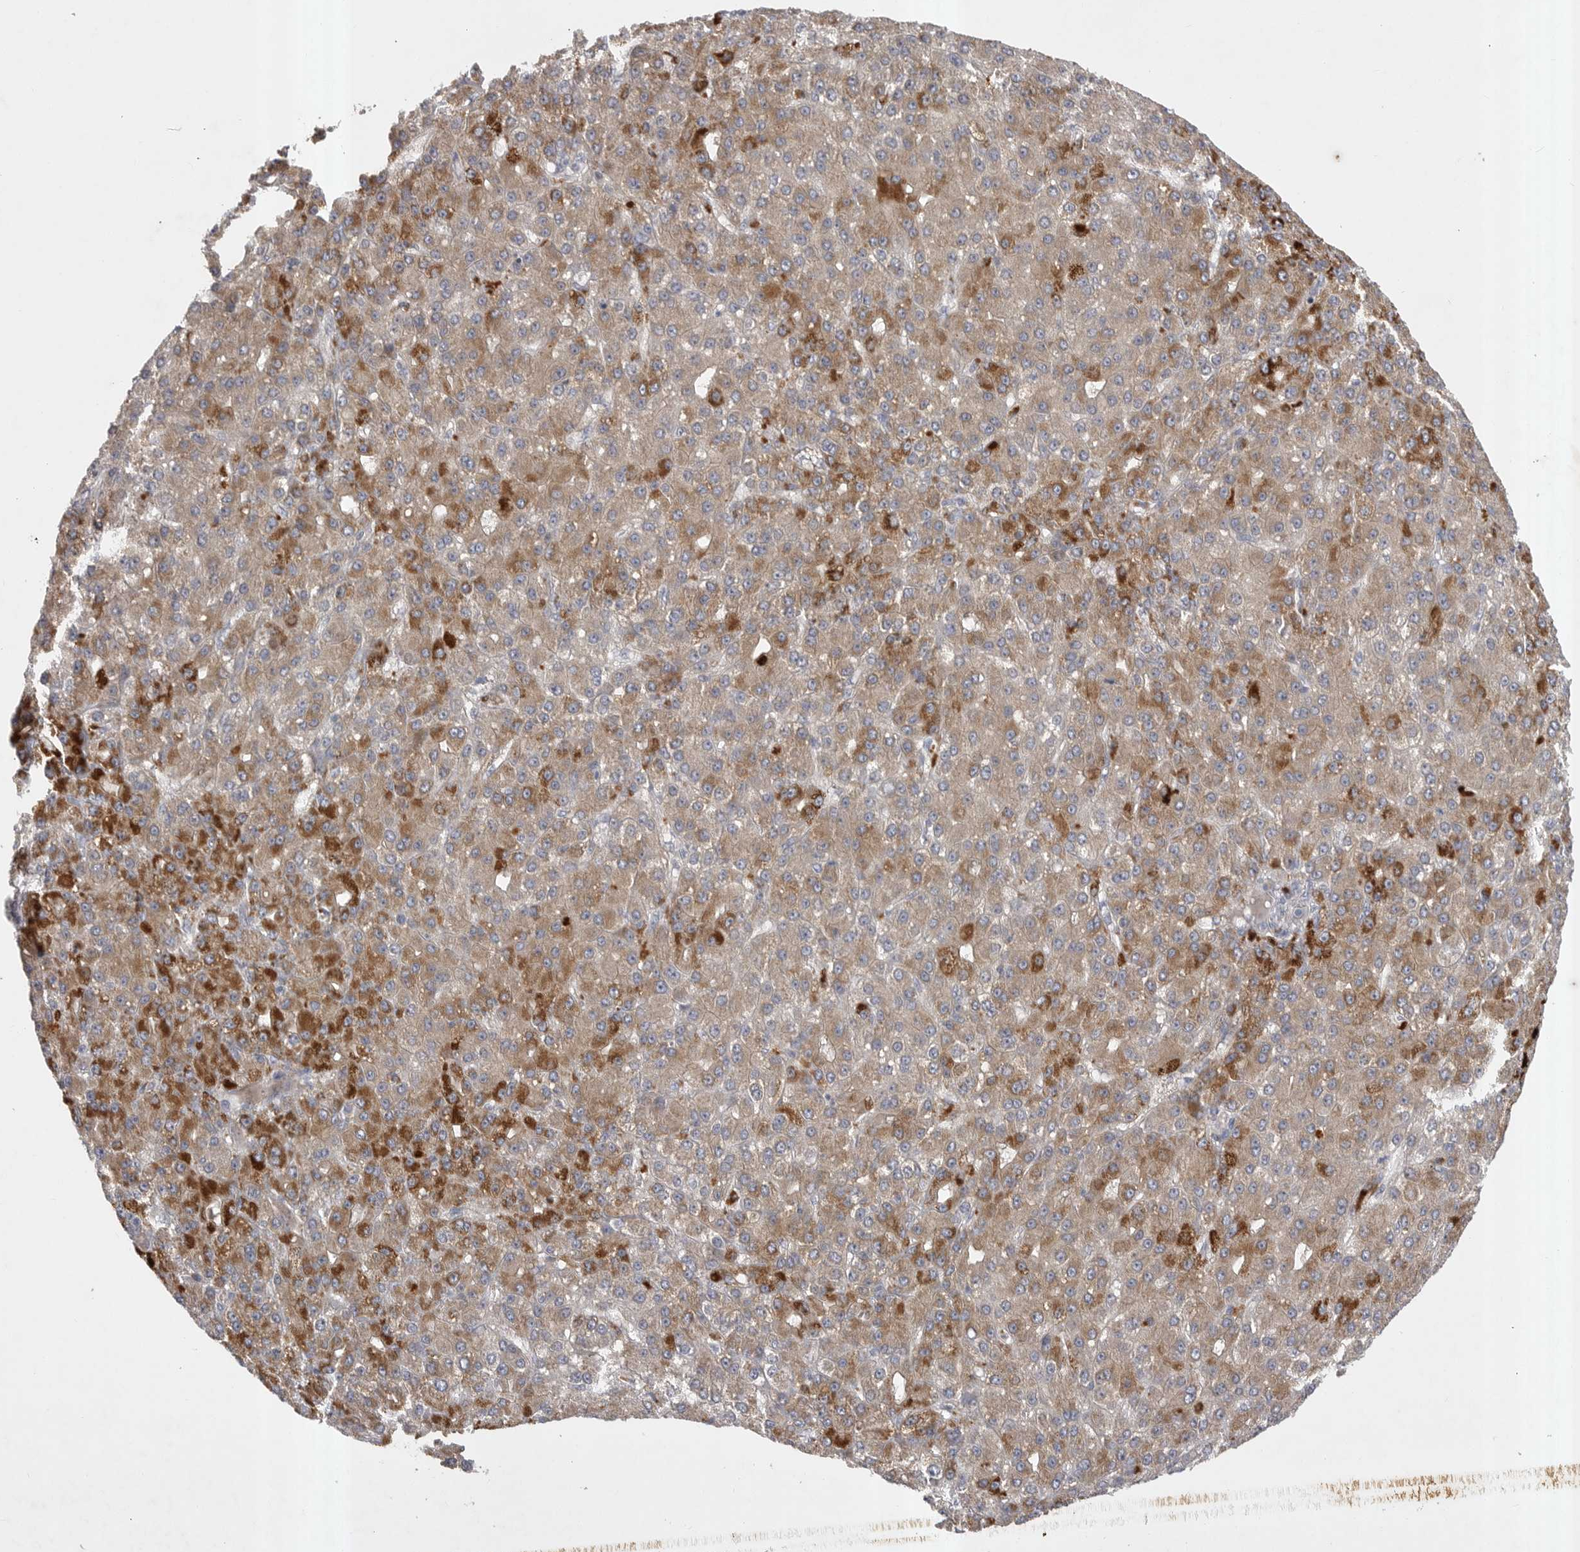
{"staining": {"intensity": "moderate", "quantity": "25%-75%", "location": "cytoplasmic/membranous"}, "tissue": "liver cancer", "cell_type": "Tumor cells", "image_type": "cancer", "snomed": [{"axis": "morphology", "description": "Carcinoma, Hepatocellular, NOS"}, {"axis": "topography", "description": "Liver"}], "caption": "Immunohistochemistry (IHC) micrograph of neoplastic tissue: human hepatocellular carcinoma (liver) stained using immunohistochemistry (IHC) demonstrates medium levels of moderate protein expression localized specifically in the cytoplasmic/membranous of tumor cells, appearing as a cytoplasmic/membranous brown color.", "gene": "DHDDS", "patient": {"sex": "male", "age": 67}}